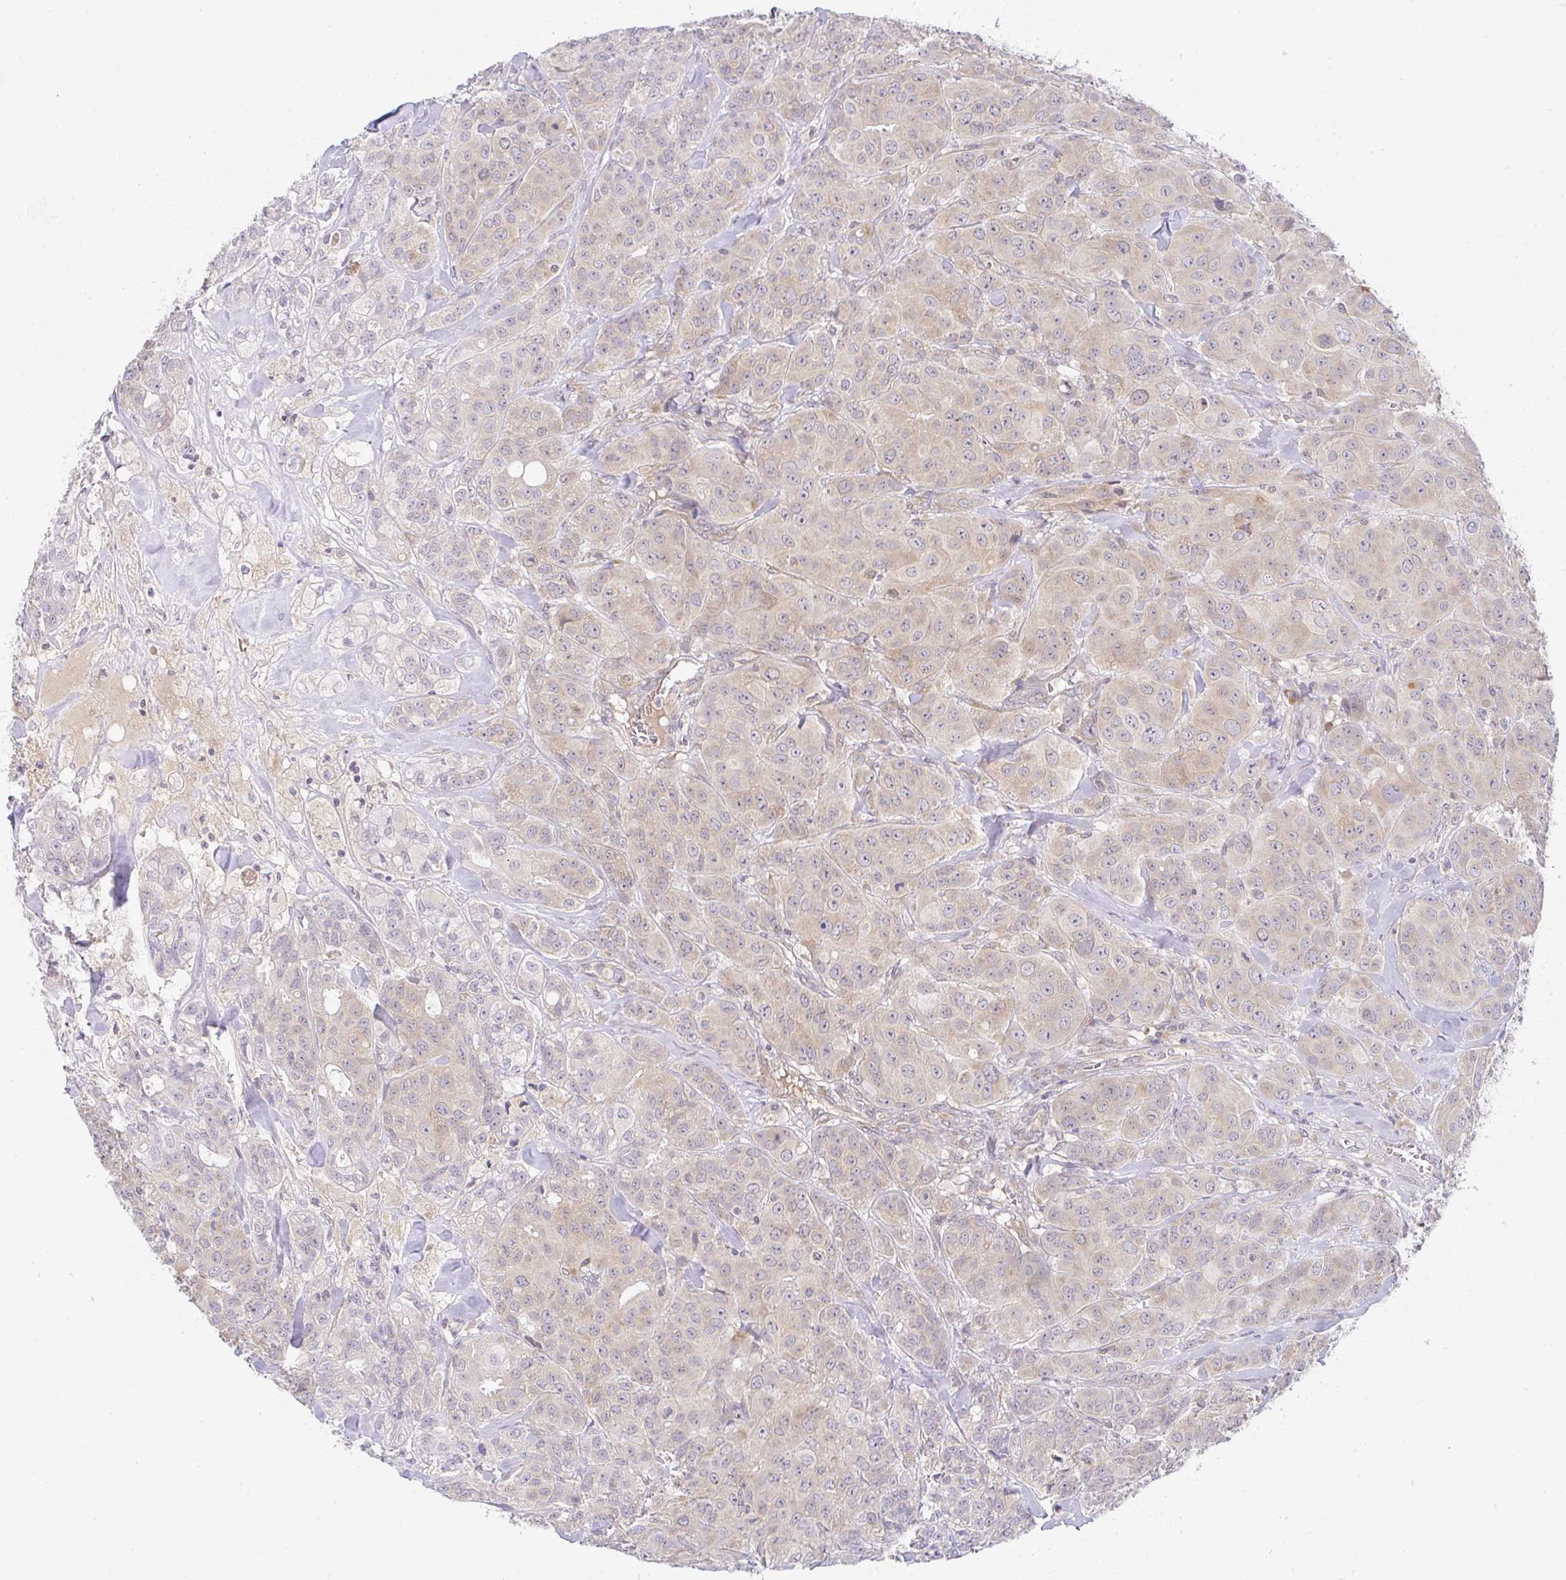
{"staining": {"intensity": "weak", "quantity": "25%-75%", "location": "cytoplasmic/membranous"}, "tissue": "breast cancer", "cell_type": "Tumor cells", "image_type": "cancer", "snomed": [{"axis": "morphology", "description": "Normal tissue, NOS"}, {"axis": "morphology", "description": "Duct carcinoma"}, {"axis": "topography", "description": "Breast"}], "caption": "This image displays breast cancer stained with IHC to label a protein in brown. The cytoplasmic/membranous of tumor cells show weak positivity for the protein. Nuclei are counter-stained blue.", "gene": "DERL2", "patient": {"sex": "female", "age": 43}}